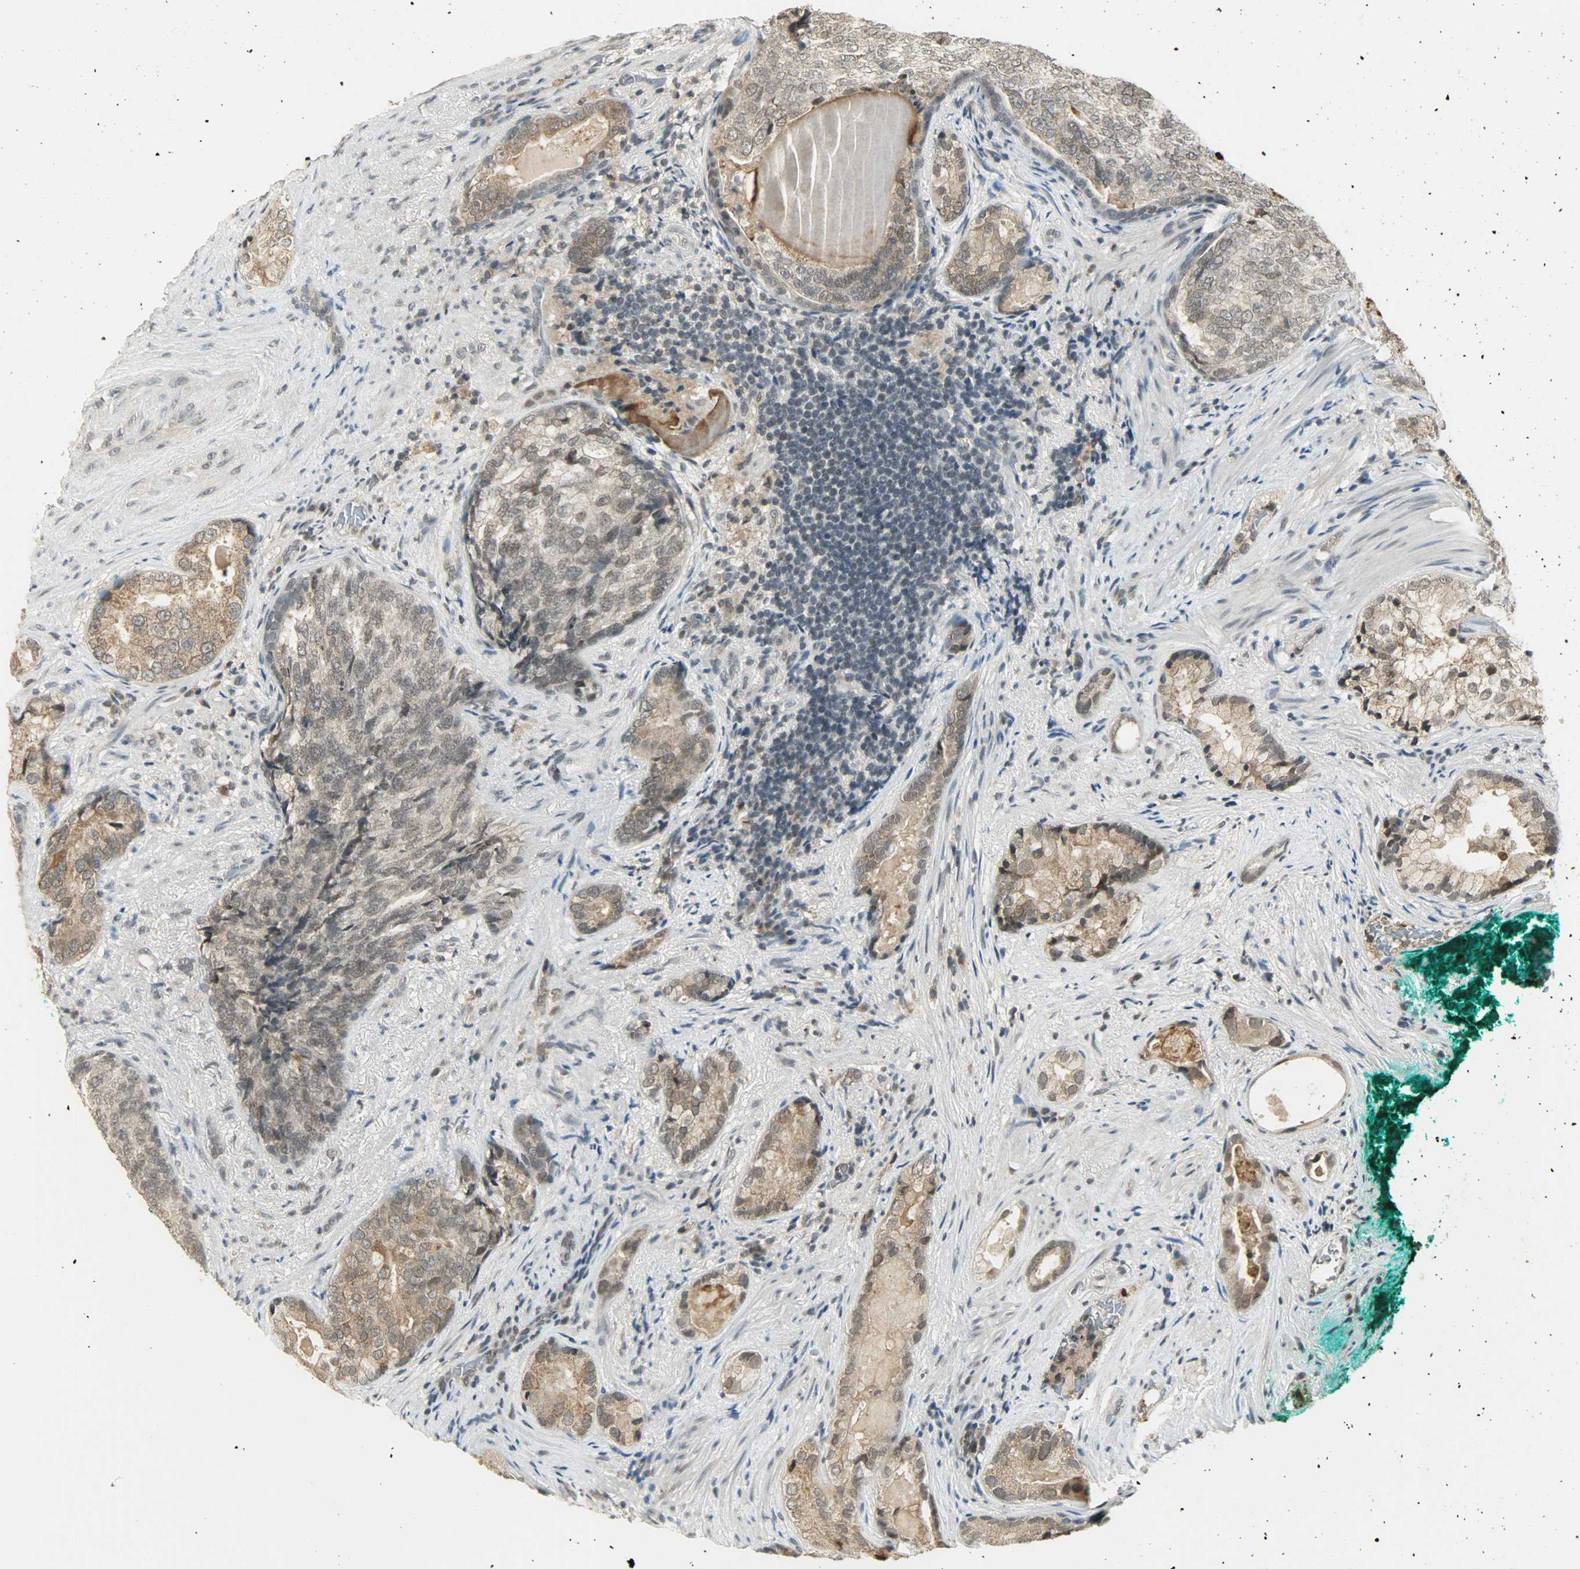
{"staining": {"intensity": "weak", "quantity": ">75%", "location": "cytoplasmic/membranous"}, "tissue": "prostate cancer", "cell_type": "Tumor cells", "image_type": "cancer", "snomed": [{"axis": "morphology", "description": "Adenocarcinoma, High grade"}, {"axis": "topography", "description": "Prostate"}], "caption": "Prostate adenocarcinoma (high-grade) stained with a protein marker shows weak staining in tumor cells.", "gene": "SMARCA5", "patient": {"sex": "male", "age": 66}}